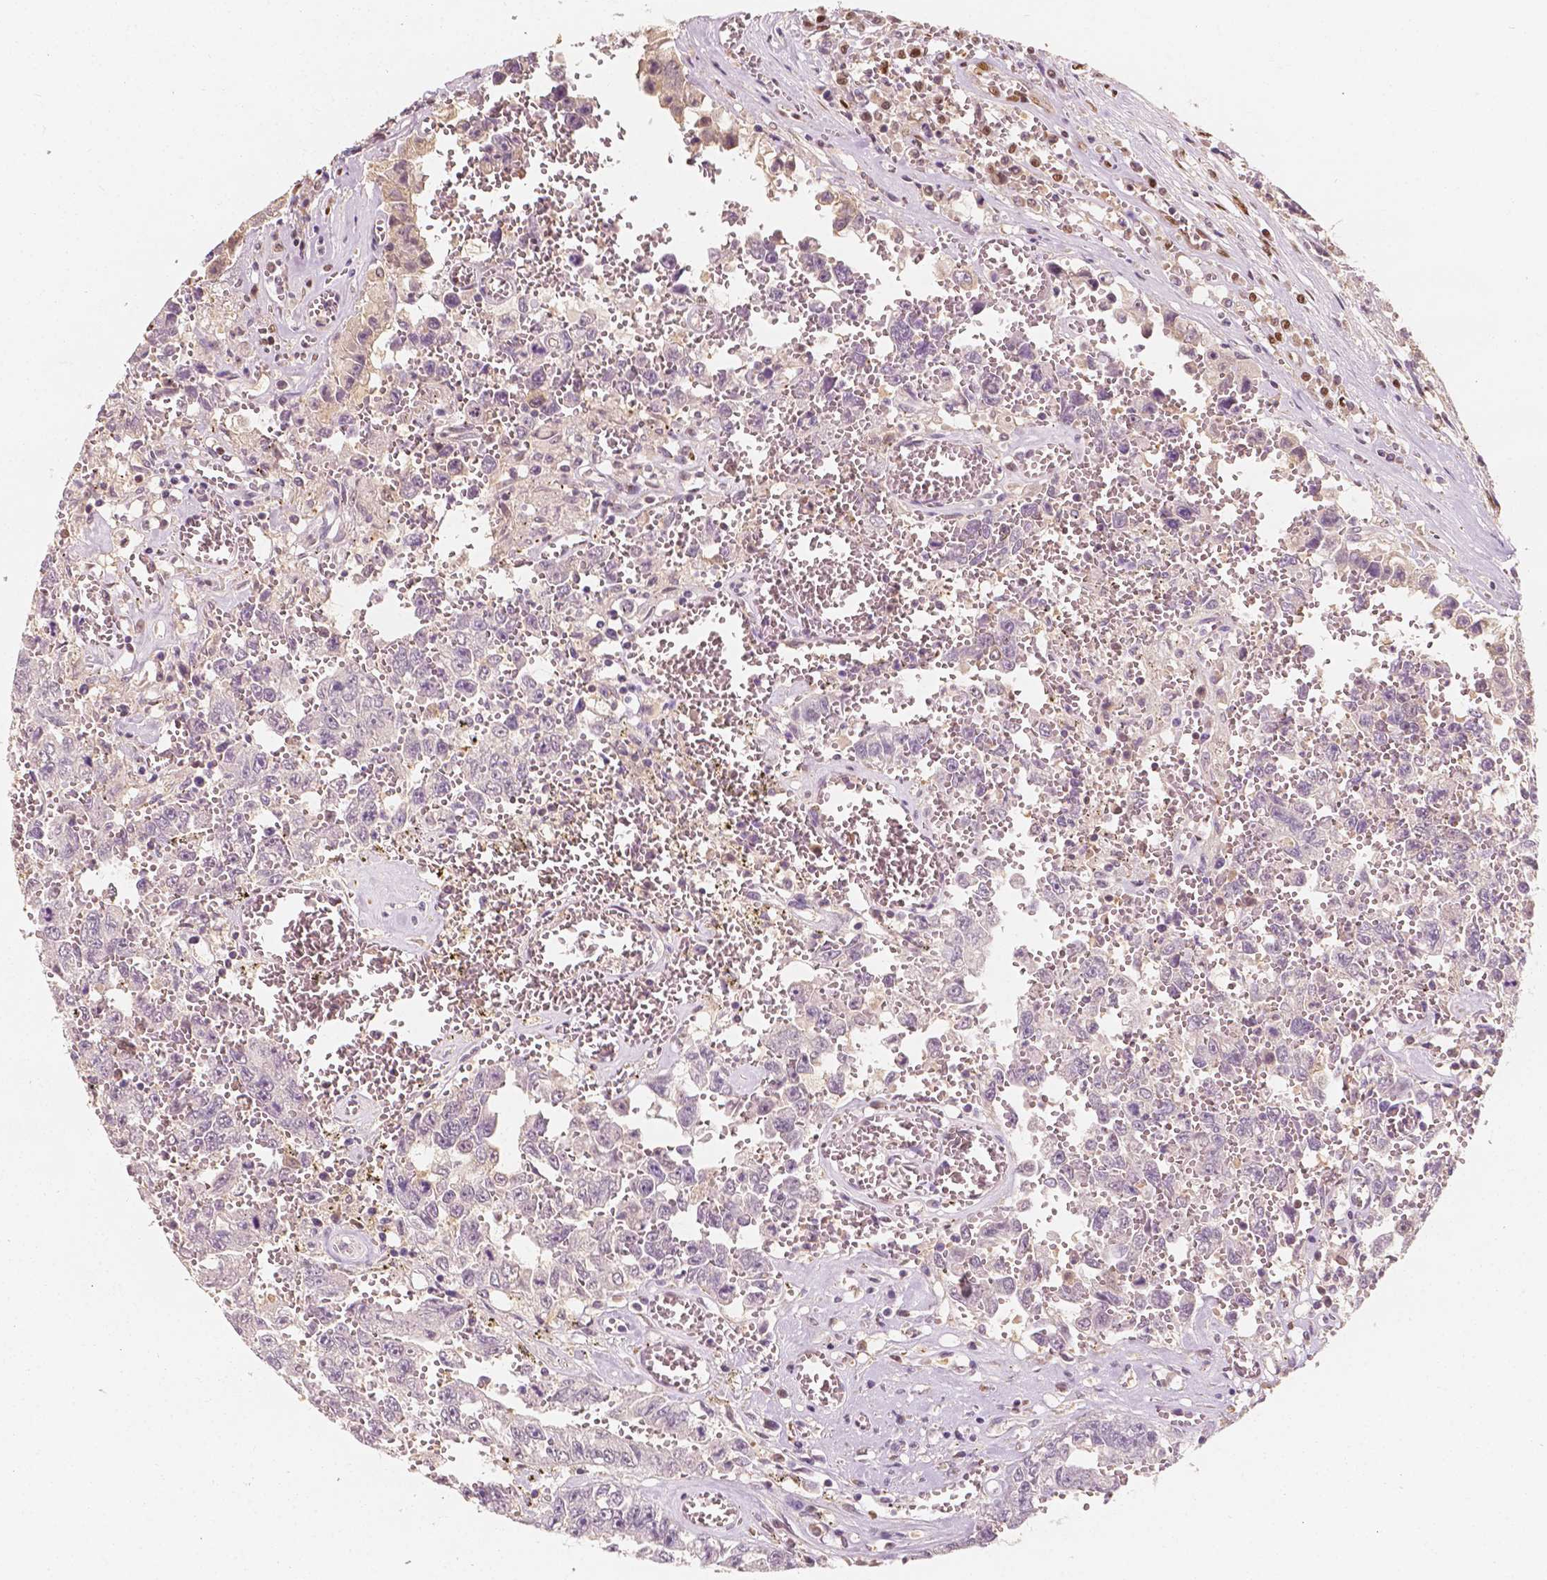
{"staining": {"intensity": "weak", "quantity": "25%-75%", "location": "cytoplasmic/membranous"}, "tissue": "testis cancer", "cell_type": "Tumor cells", "image_type": "cancer", "snomed": [{"axis": "morphology", "description": "Carcinoma, Embryonal, NOS"}, {"axis": "topography", "description": "Testis"}], "caption": "Brown immunohistochemical staining in testis cancer exhibits weak cytoplasmic/membranous positivity in about 25%-75% of tumor cells.", "gene": "TBC1D17", "patient": {"sex": "male", "age": 36}}